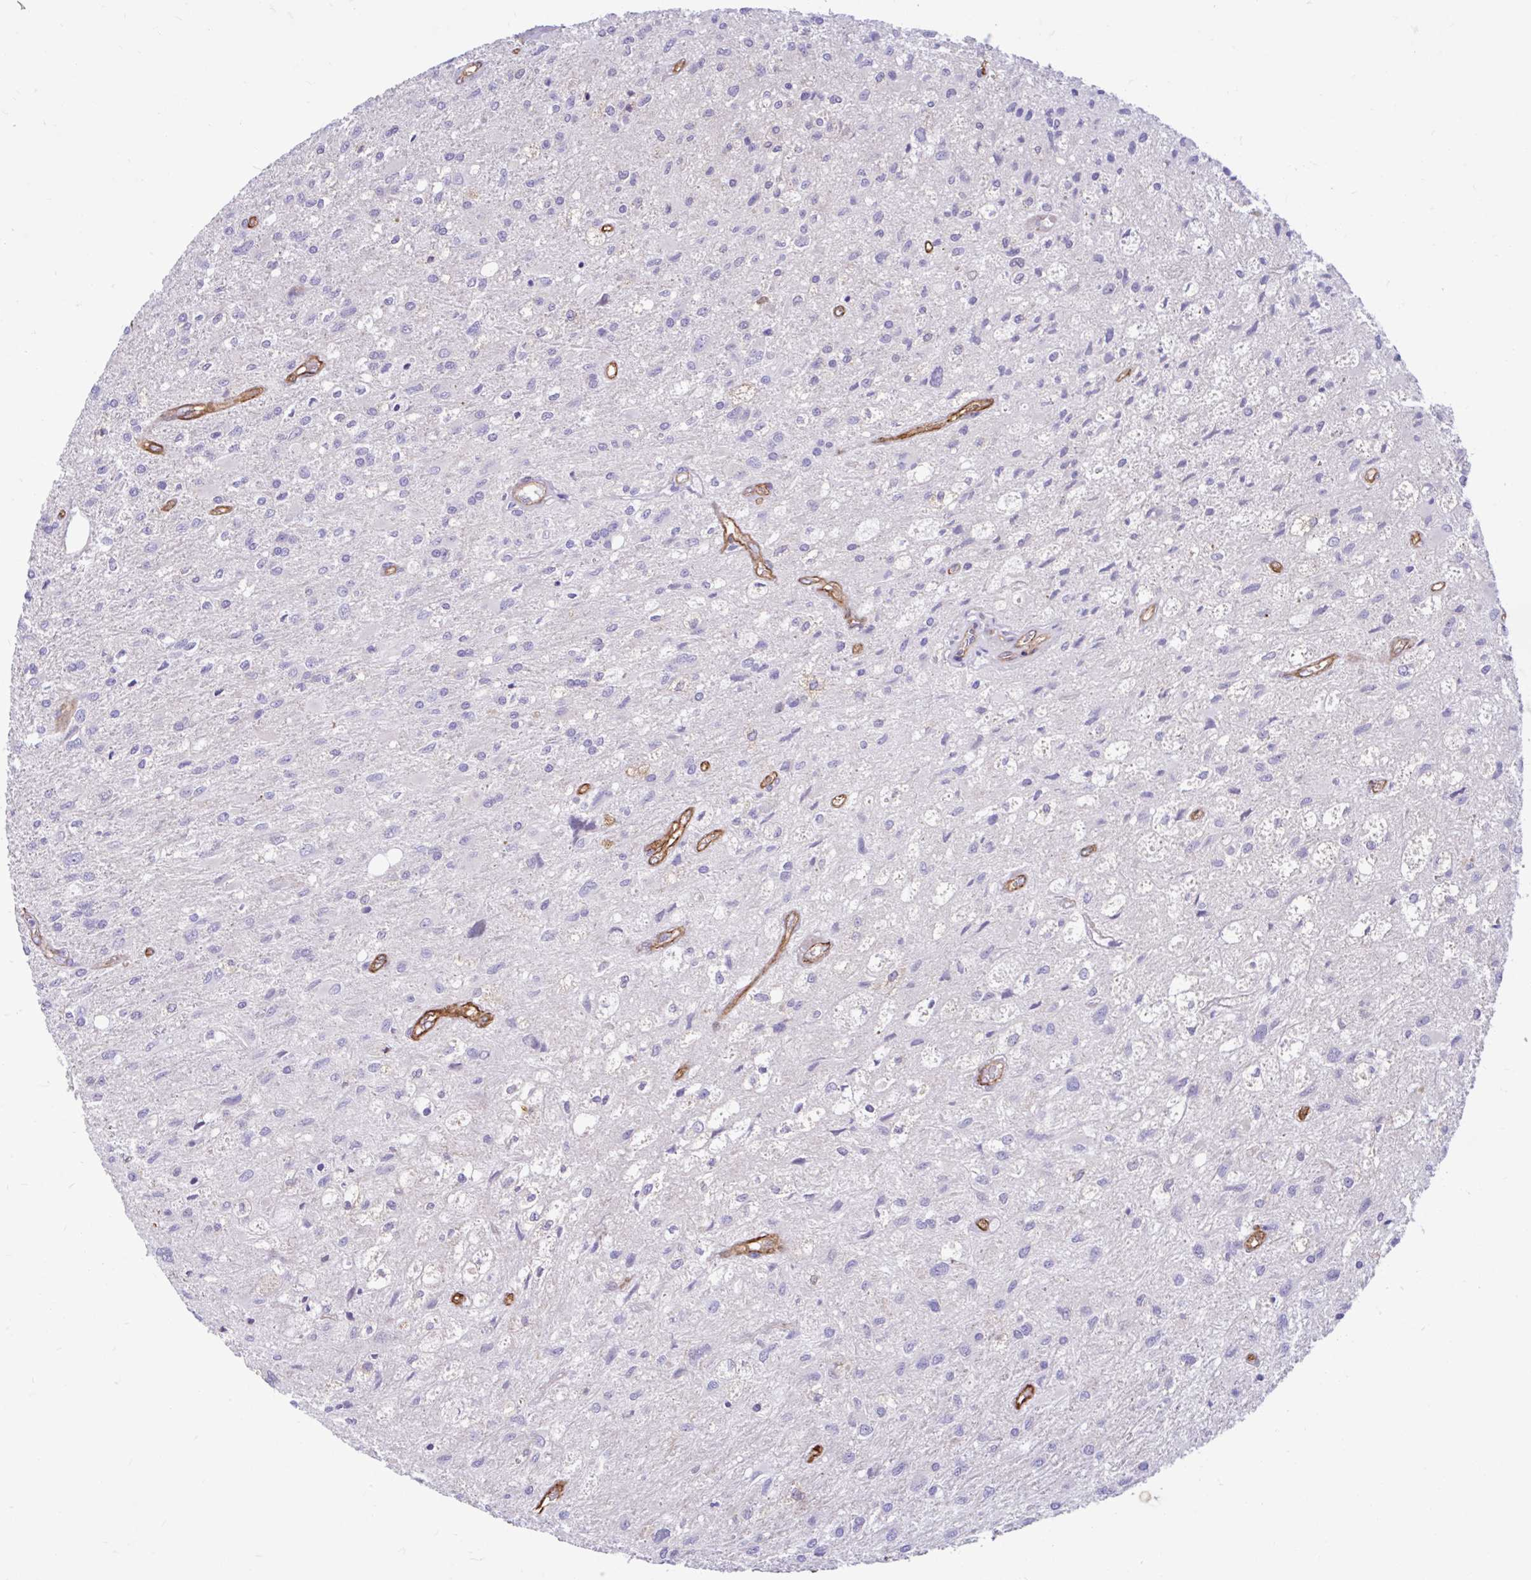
{"staining": {"intensity": "negative", "quantity": "none", "location": "none"}, "tissue": "glioma", "cell_type": "Tumor cells", "image_type": "cancer", "snomed": [{"axis": "morphology", "description": "Glioma, malignant, High grade"}, {"axis": "topography", "description": "Brain"}], "caption": "Tumor cells show no significant protein expression in malignant high-grade glioma. The staining is performed using DAB brown chromogen with nuclei counter-stained in using hematoxylin.", "gene": "ESPNL", "patient": {"sex": "female", "age": 70}}